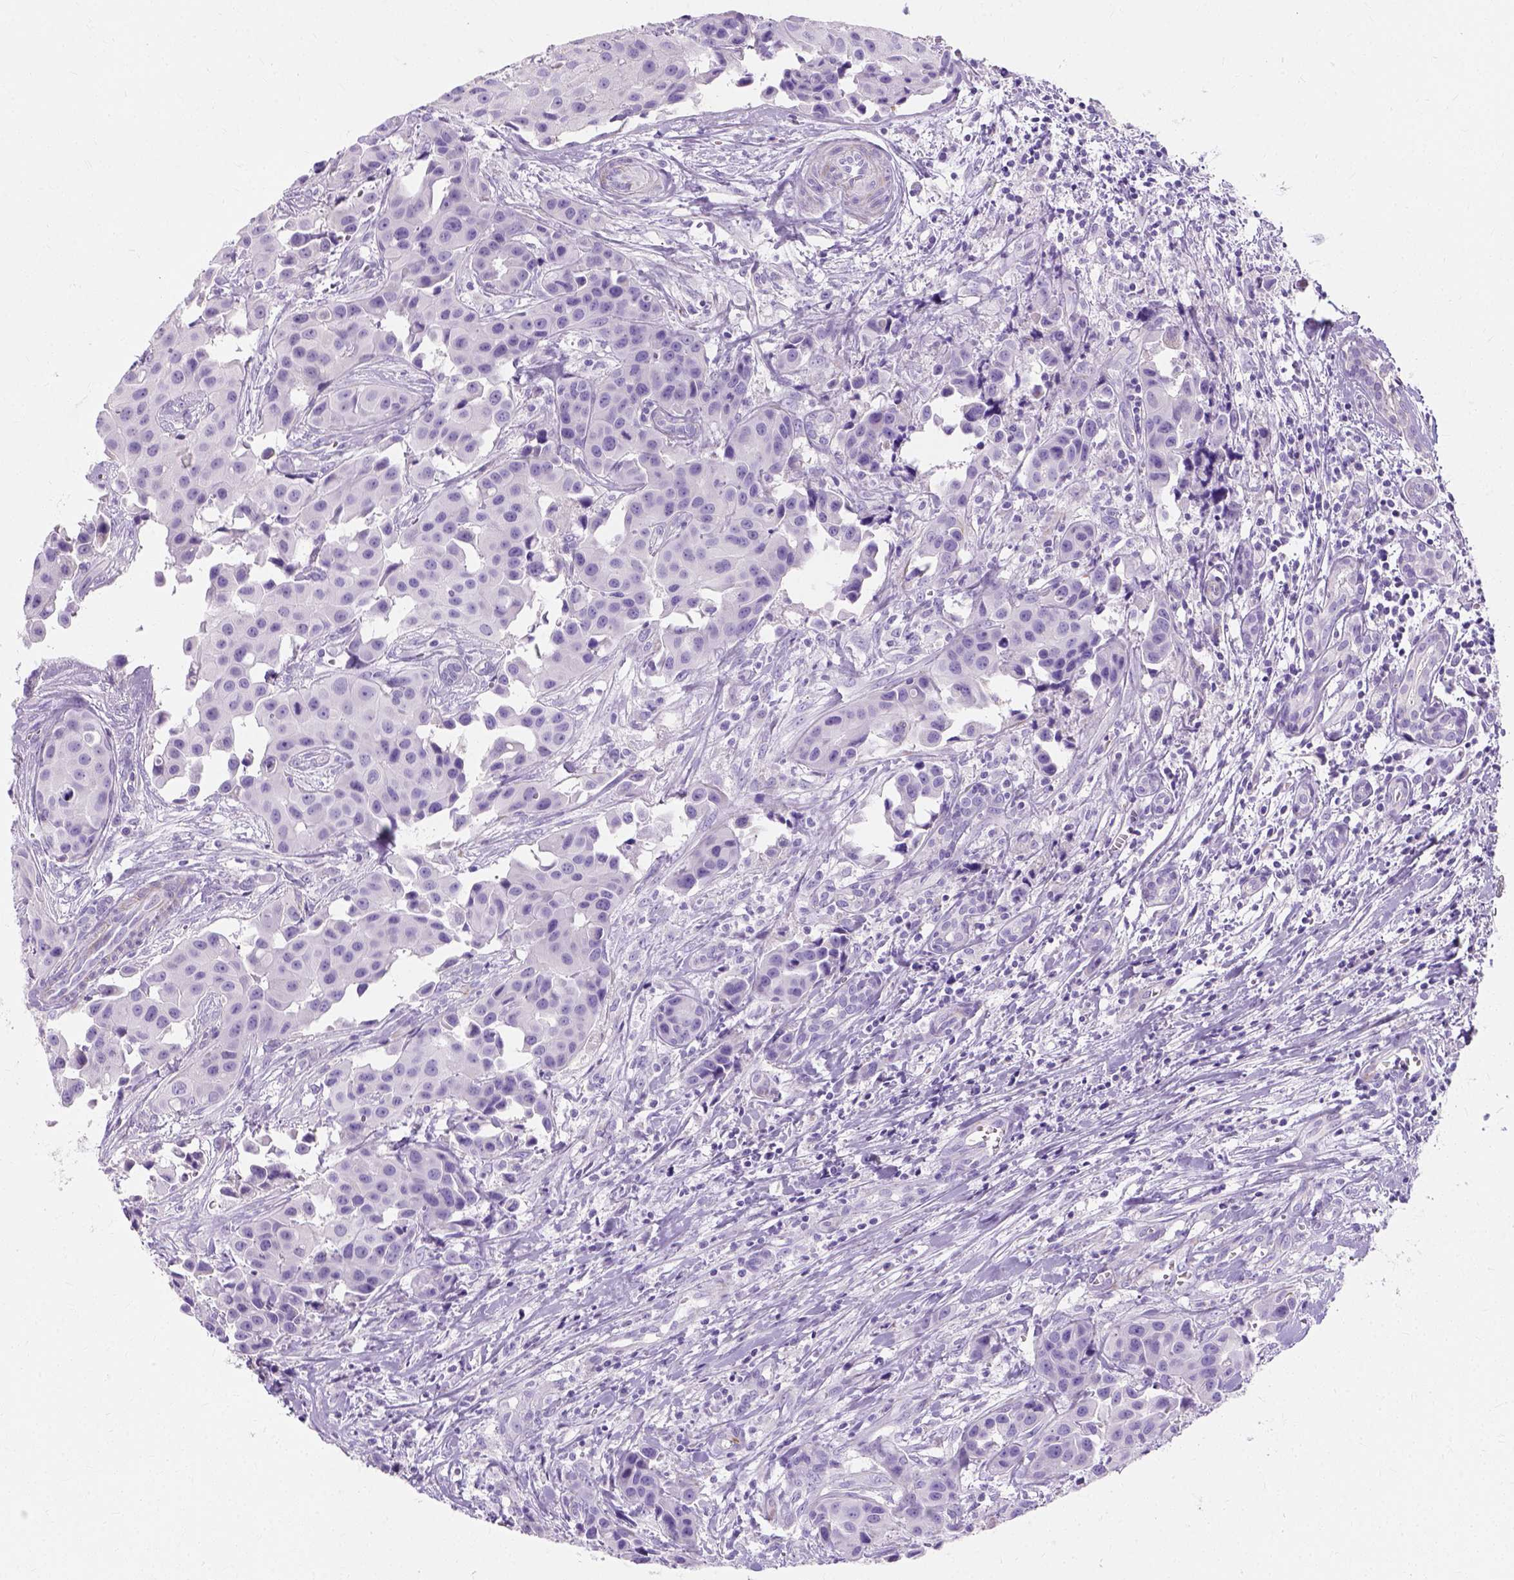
{"staining": {"intensity": "negative", "quantity": "none", "location": "none"}, "tissue": "head and neck cancer", "cell_type": "Tumor cells", "image_type": "cancer", "snomed": [{"axis": "morphology", "description": "Adenocarcinoma, NOS"}, {"axis": "topography", "description": "Head-Neck"}], "caption": "Protein analysis of head and neck cancer (adenocarcinoma) displays no significant expression in tumor cells.", "gene": "MYH15", "patient": {"sex": "male", "age": 76}}